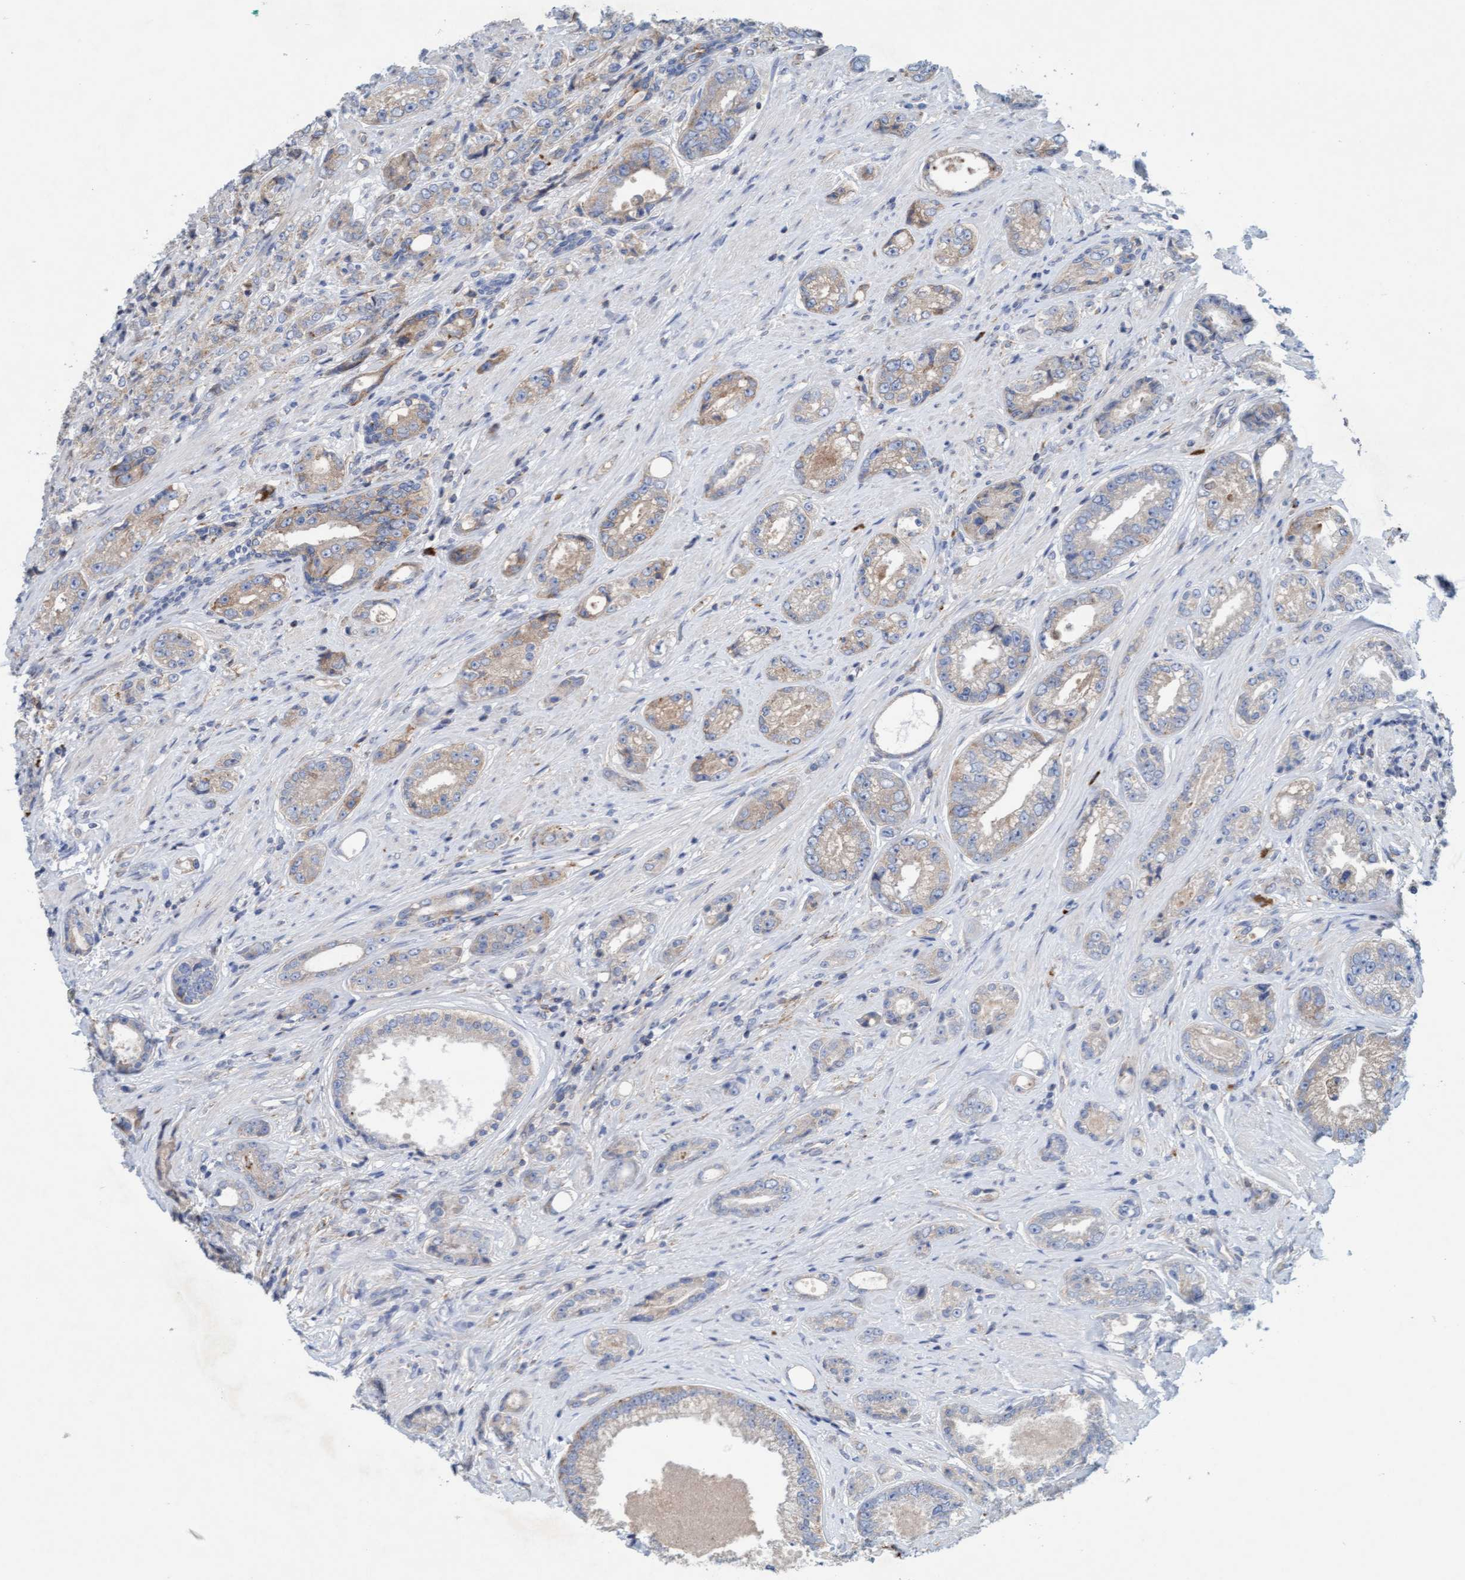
{"staining": {"intensity": "weak", "quantity": "25%-75%", "location": "cytoplasmic/membranous"}, "tissue": "prostate cancer", "cell_type": "Tumor cells", "image_type": "cancer", "snomed": [{"axis": "morphology", "description": "Adenocarcinoma, High grade"}, {"axis": "topography", "description": "Prostate"}], "caption": "An immunohistochemistry (IHC) photomicrograph of tumor tissue is shown. Protein staining in brown highlights weak cytoplasmic/membranous positivity in high-grade adenocarcinoma (prostate) within tumor cells.", "gene": "SIGIRR", "patient": {"sex": "male", "age": 61}}